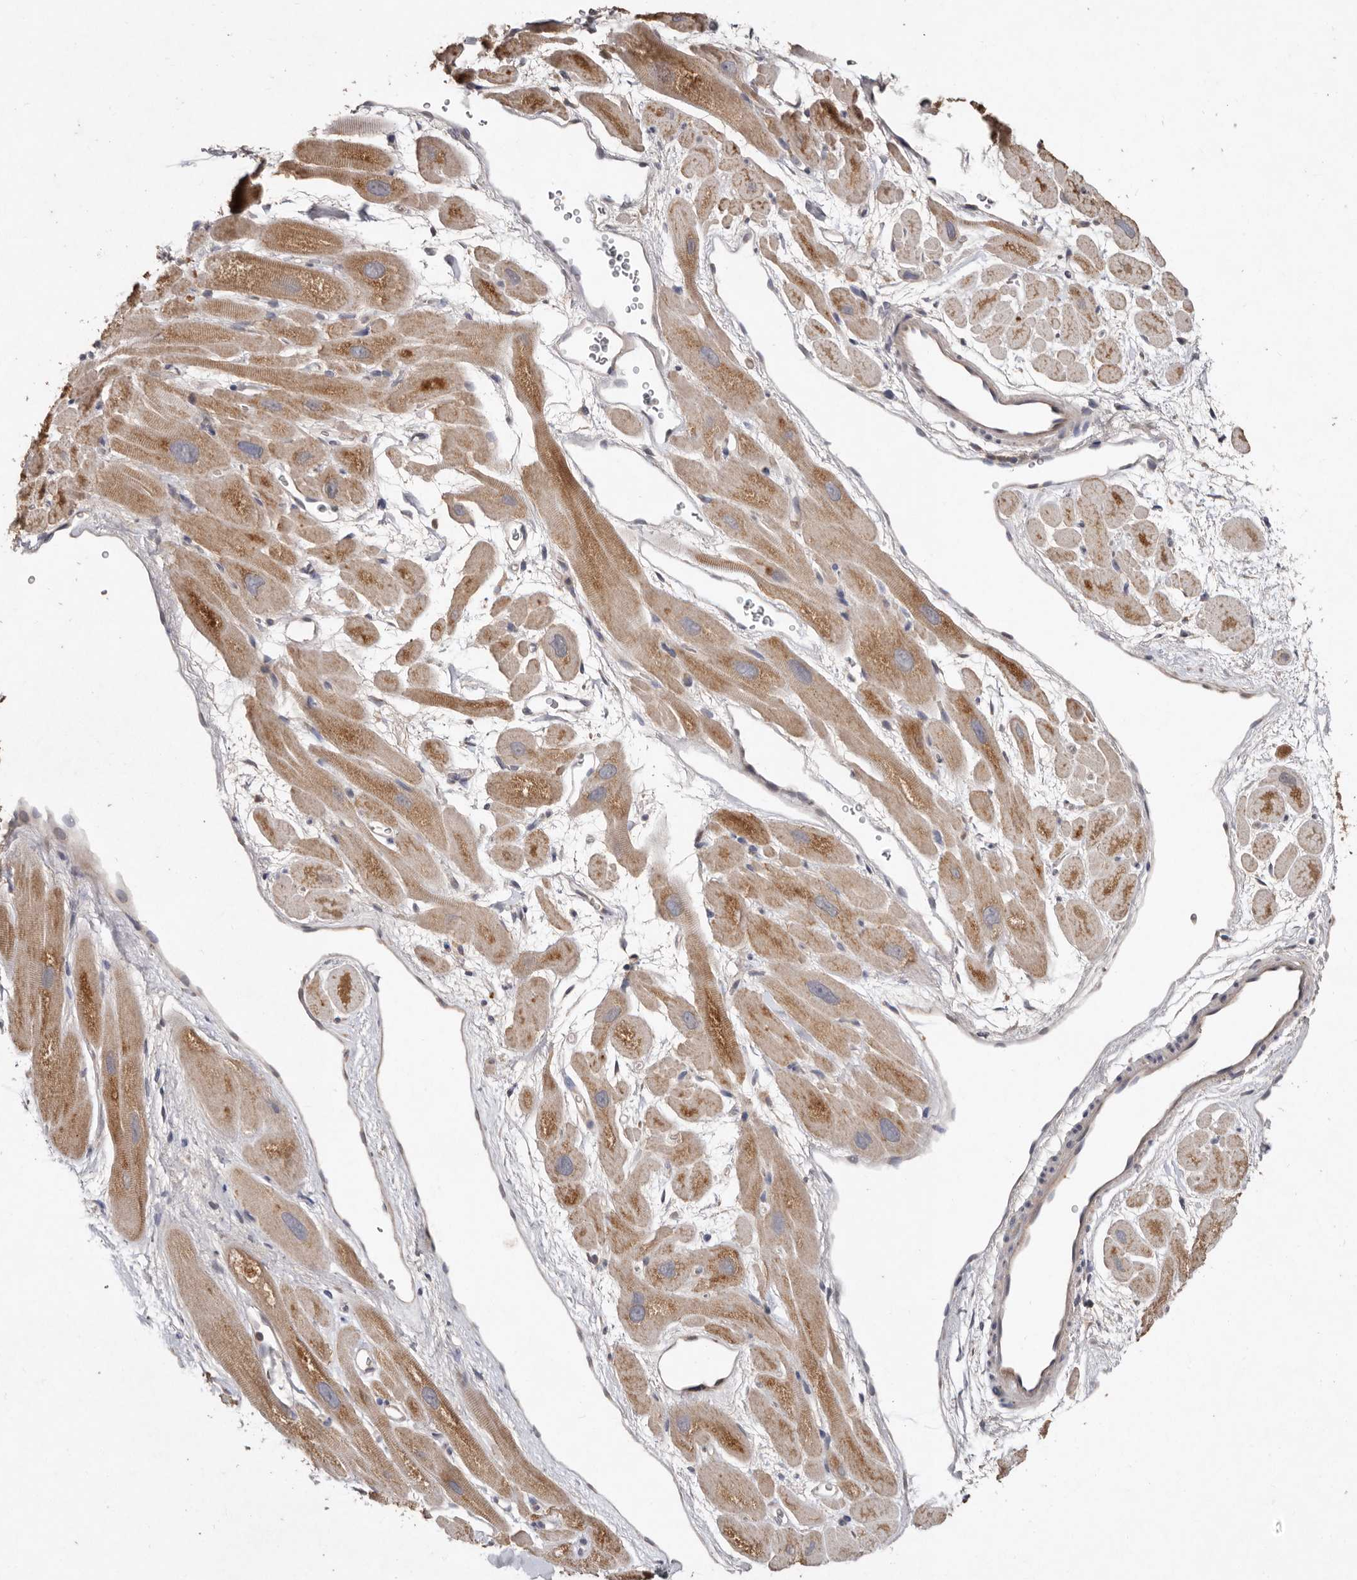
{"staining": {"intensity": "moderate", "quantity": ">75%", "location": "cytoplasmic/membranous"}, "tissue": "heart muscle", "cell_type": "Cardiomyocytes", "image_type": "normal", "snomed": [{"axis": "morphology", "description": "Normal tissue, NOS"}, {"axis": "topography", "description": "Heart"}], "caption": "Protein positivity by IHC shows moderate cytoplasmic/membranous positivity in about >75% of cardiomyocytes in unremarkable heart muscle.", "gene": "EDEM1", "patient": {"sex": "male", "age": 49}}